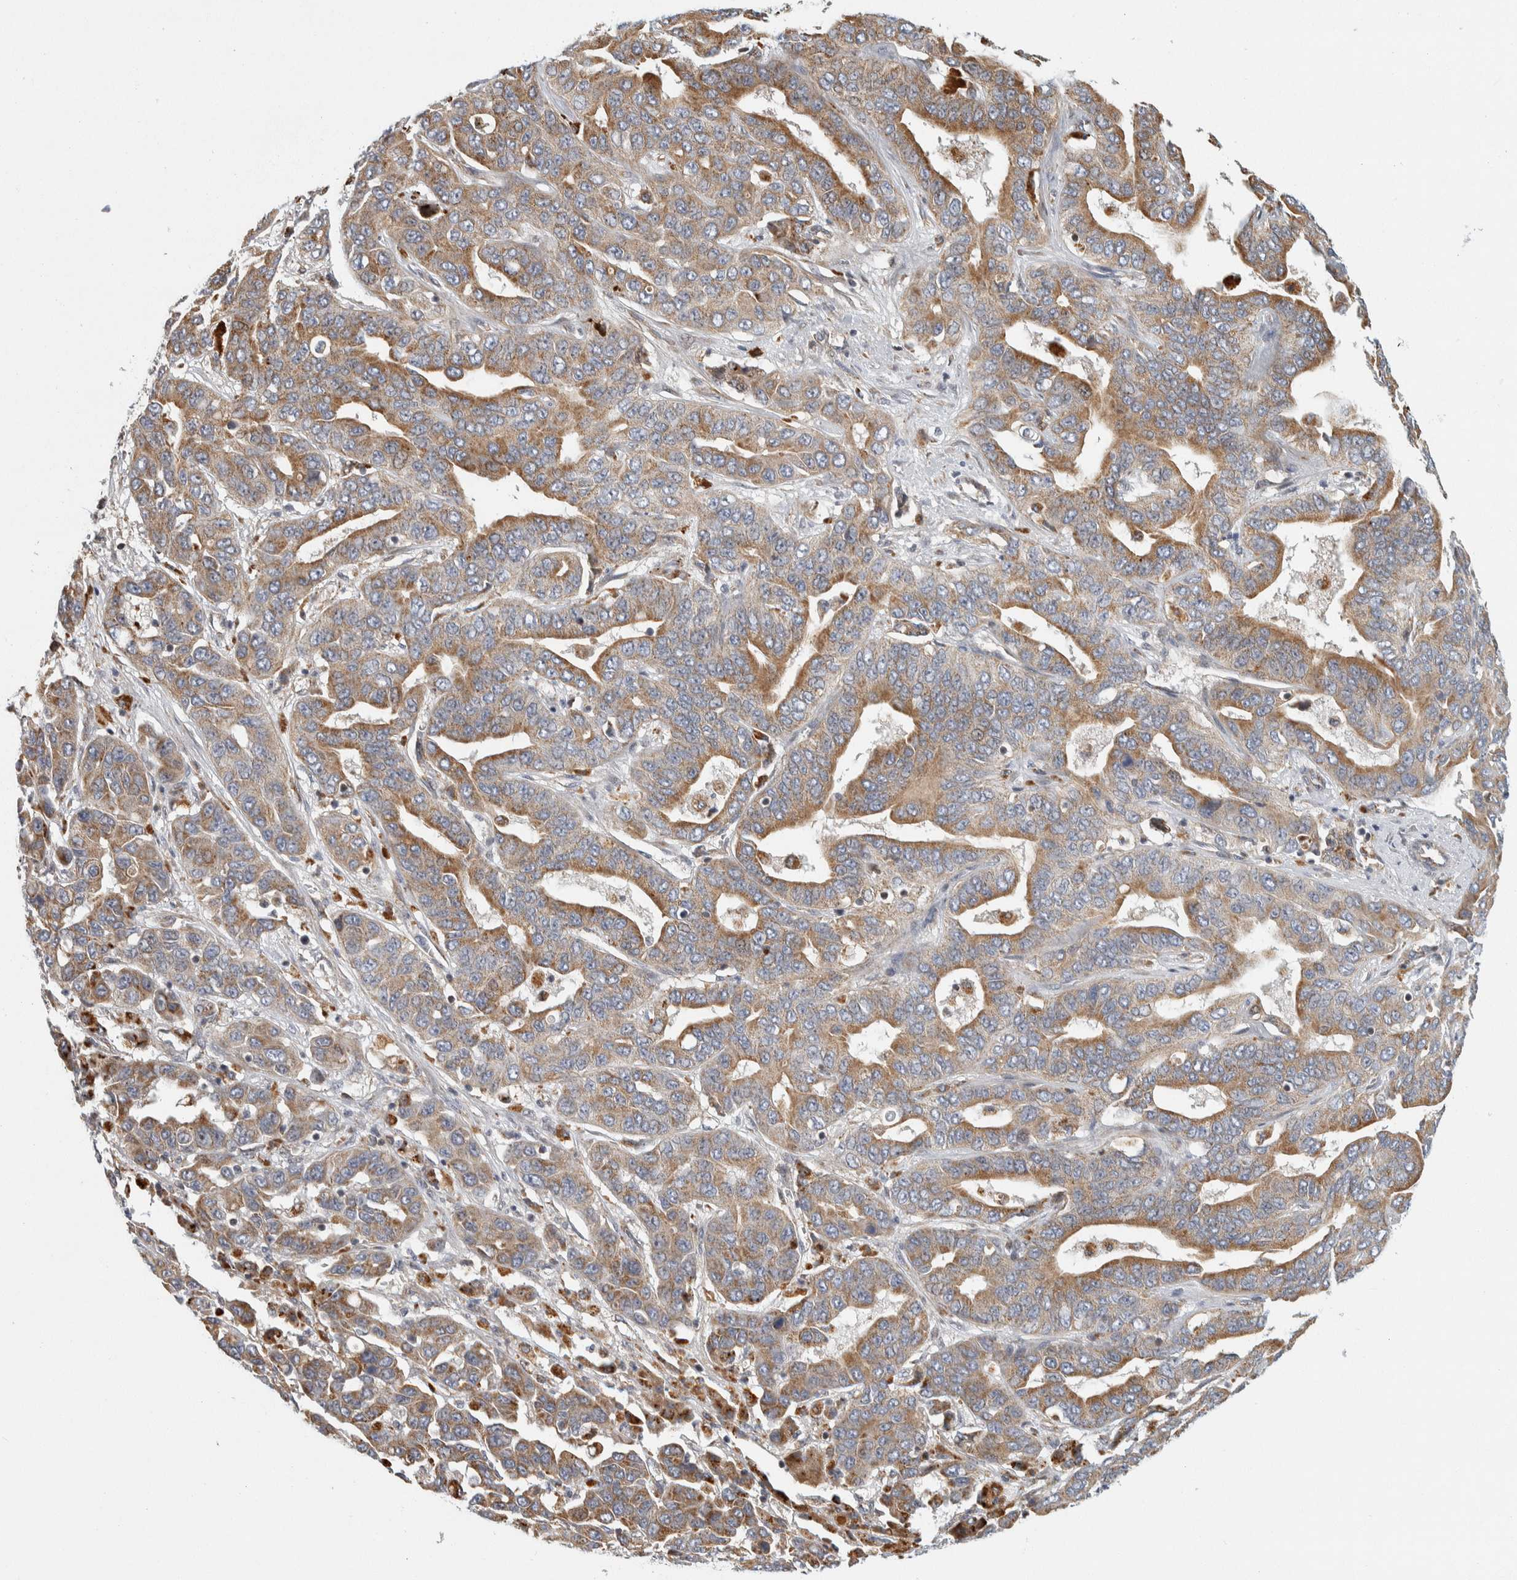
{"staining": {"intensity": "moderate", "quantity": ">75%", "location": "cytoplasmic/membranous"}, "tissue": "liver cancer", "cell_type": "Tumor cells", "image_type": "cancer", "snomed": [{"axis": "morphology", "description": "Cholangiocarcinoma"}, {"axis": "topography", "description": "Liver"}], "caption": "The image demonstrates staining of liver cancer (cholangiocarcinoma), revealing moderate cytoplasmic/membranous protein positivity (brown color) within tumor cells.", "gene": "AFP", "patient": {"sex": "female", "age": 52}}